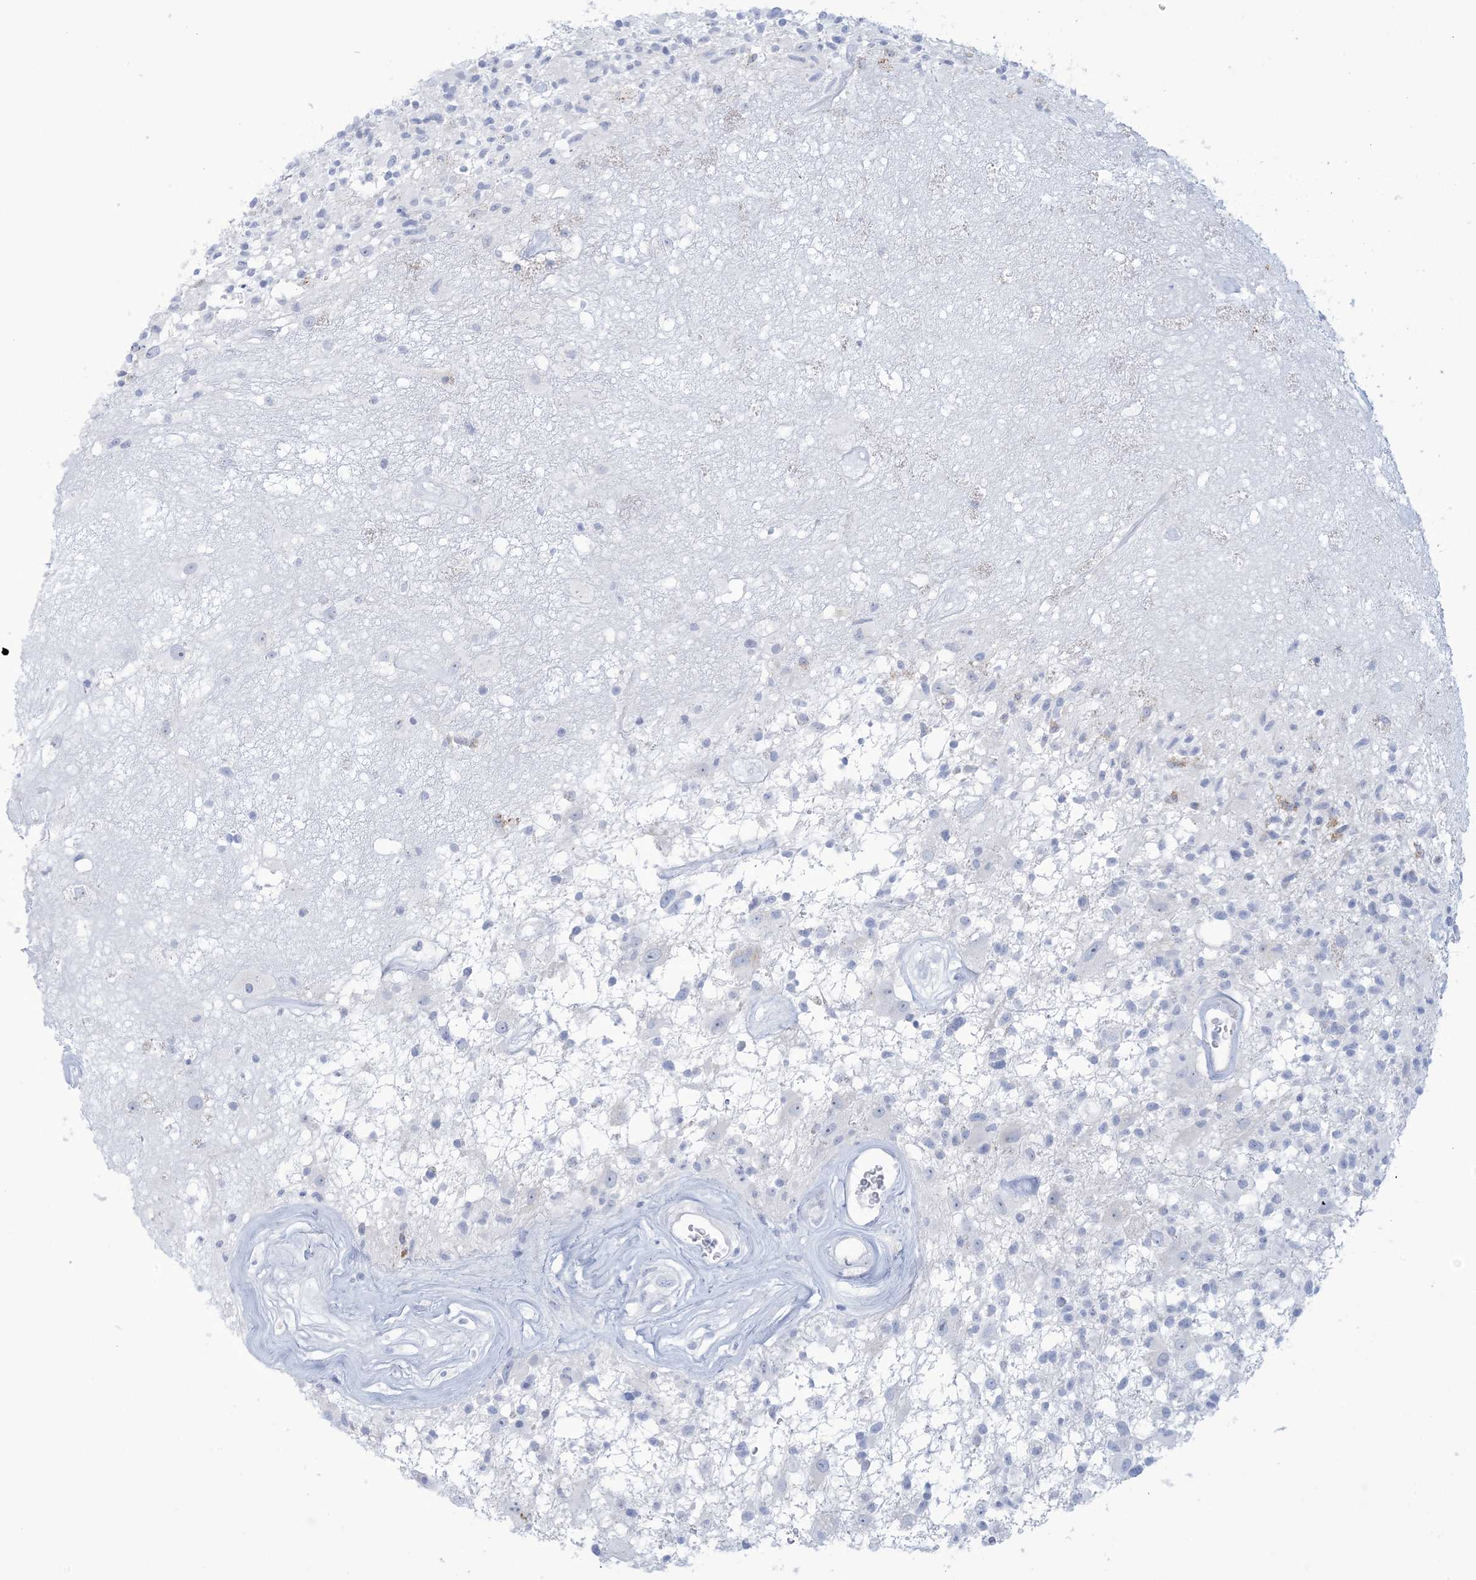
{"staining": {"intensity": "negative", "quantity": "none", "location": "none"}, "tissue": "glioma", "cell_type": "Tumor cells", "image_type": "cancer", "snomed": [{"axis": "morphology", "description": "Glioma, malignant, High grade"}, {"axis": "morphology", "description": "Glioblastoma, NOS"}, {"axis": "topography", "description": "Brain"}], "caption": "Immunohistochemical staining of human glioma displays no significant staining in tumor cells.", "gene": "AGXT", "patient": {"sex": "male", "age": 60}}